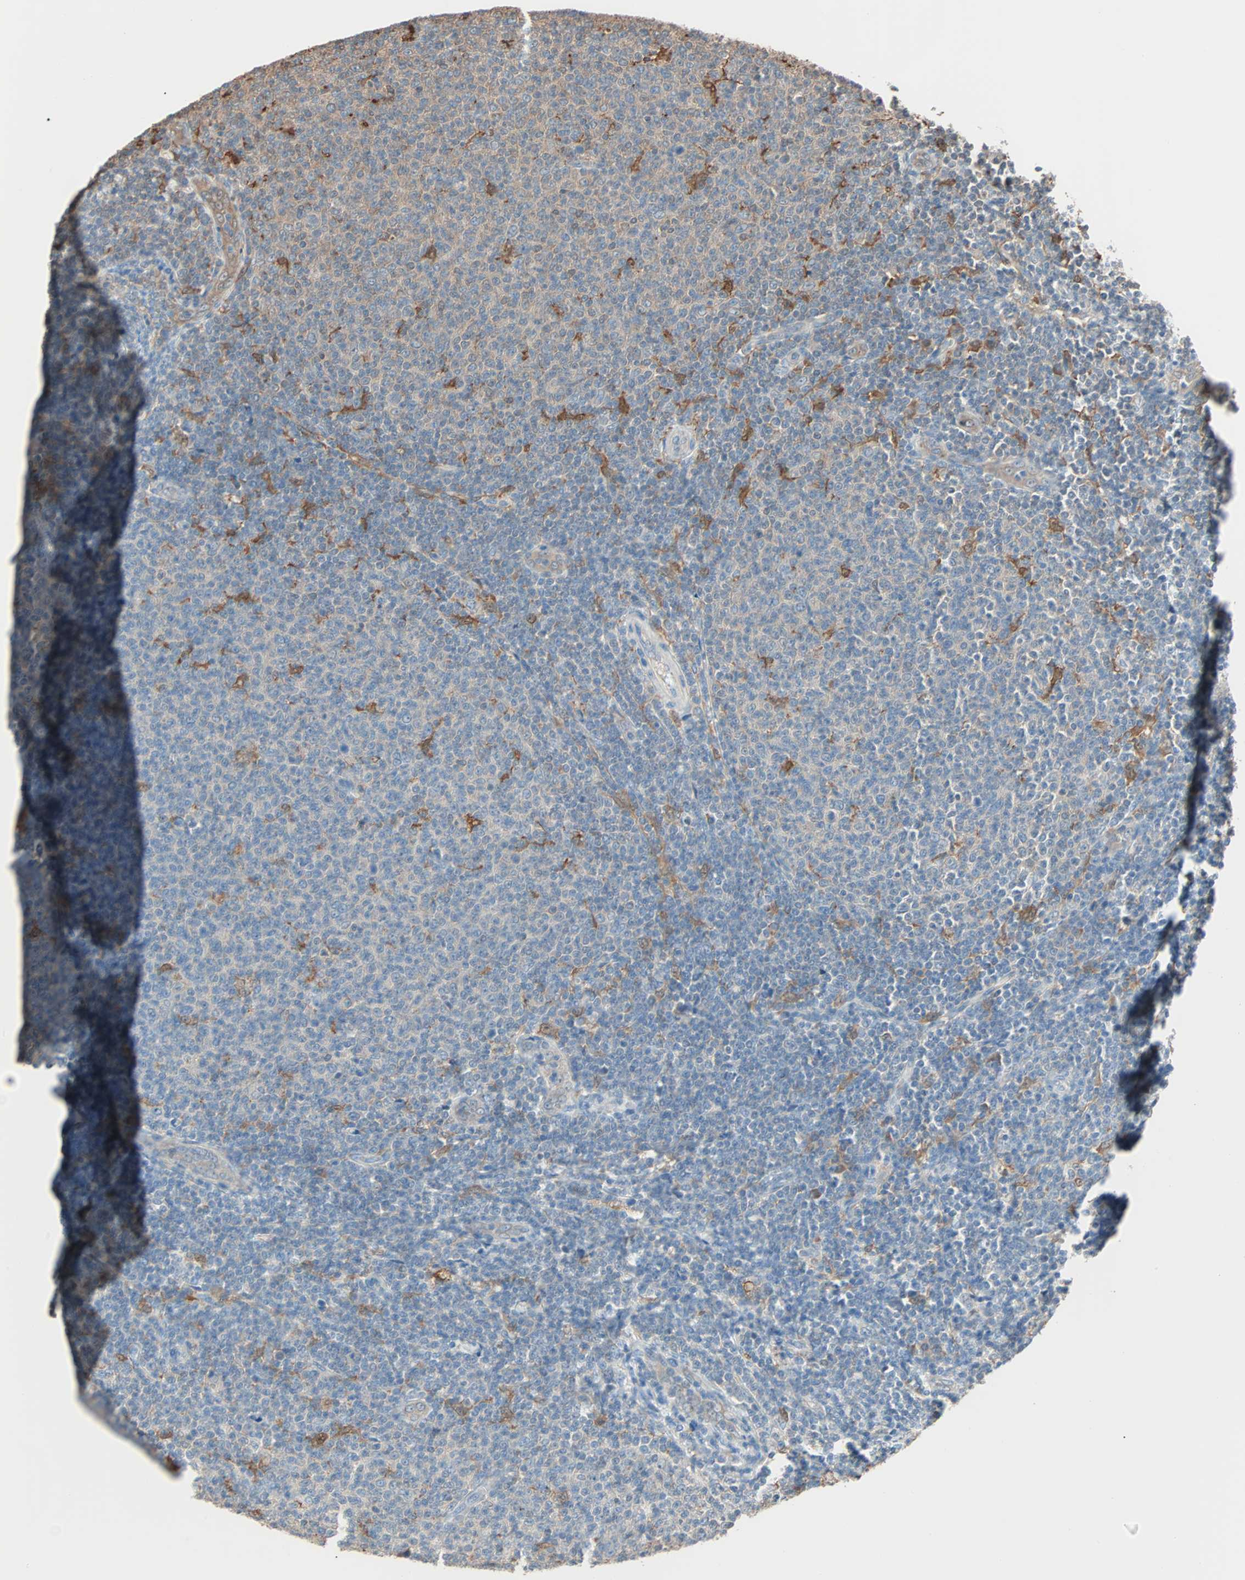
{"staining": {"intensity": "weak", "quantity": "<25%", "location": "cytoplasmic/membranous"}, "tissue": "lymphoma", "cell_type": "Tumor cells", "image_type": "cancer", "snomed": [{"axis": "morphology", "description": "Malignant lymphoma, non-Hodgkin's type, Low grade"}, {"axis": "topography", "description": "Lymph node"}], "caption": "Immunohistochemistry of lymphoma reveals no expression in tumor cells.", "gene": "PRDX1", "patient": {"sex": "male", "age": 66}}